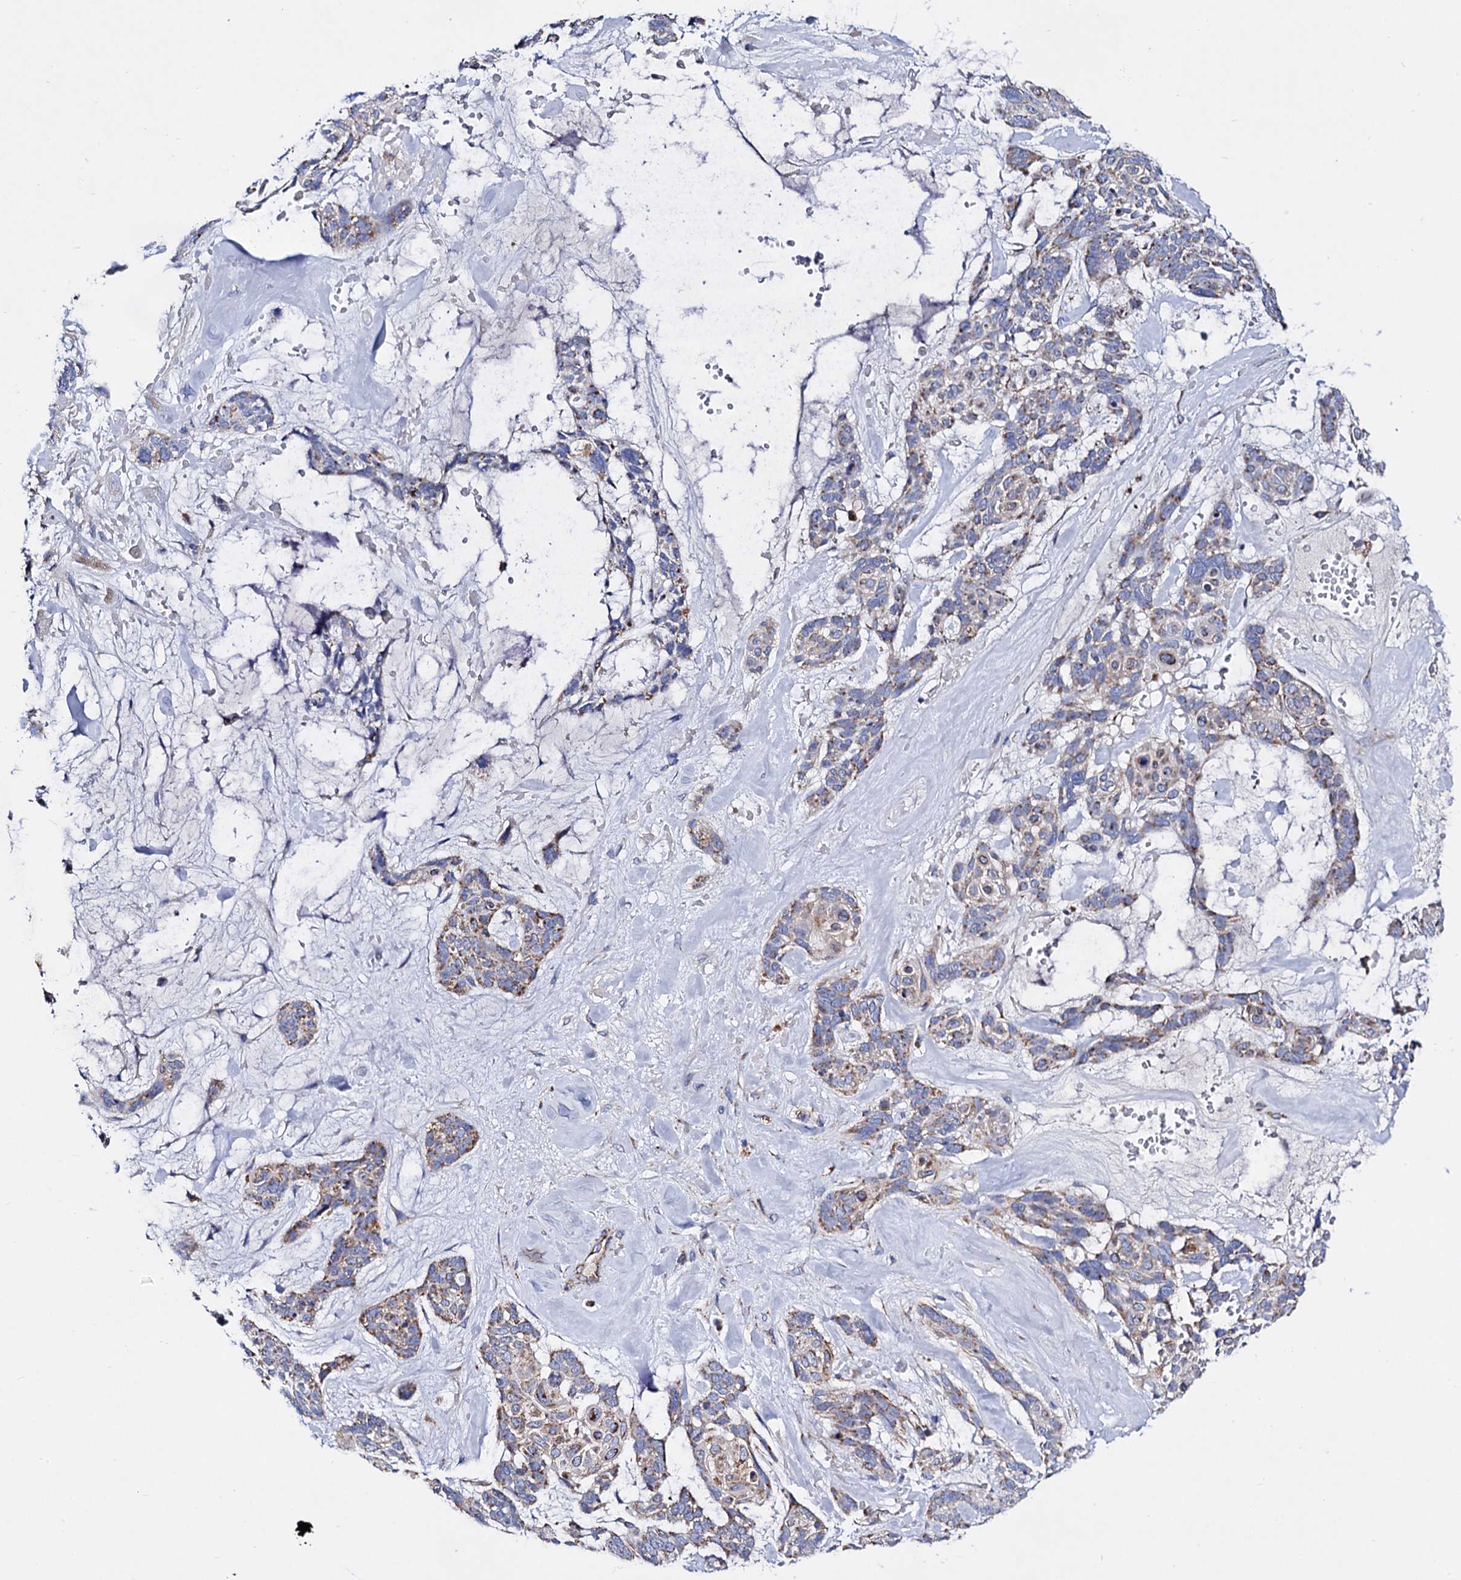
{"staining": {"intensity": "moderate", "quantity": "<25%", "location": "cytoplasmic/membranous"}, "tissue": "skin cancer", "cell_type": "Tumor cells", "image_type": "cancer", "snomed": [{"axis": "morphology", "description": "Basal cell carcinoma"}, {"axis": "topography", "description": "Skin"}], "caption": "An immunohistochemistry image of neoplastic tissue is shown. Protein staining in brown shows moderate cytoplasmic/membranous positivity in skin cancer (basal cell carcinoma) within tumor cells.", "gene": "ACAD9", "patient": {"sex": "male", "age": 88}}